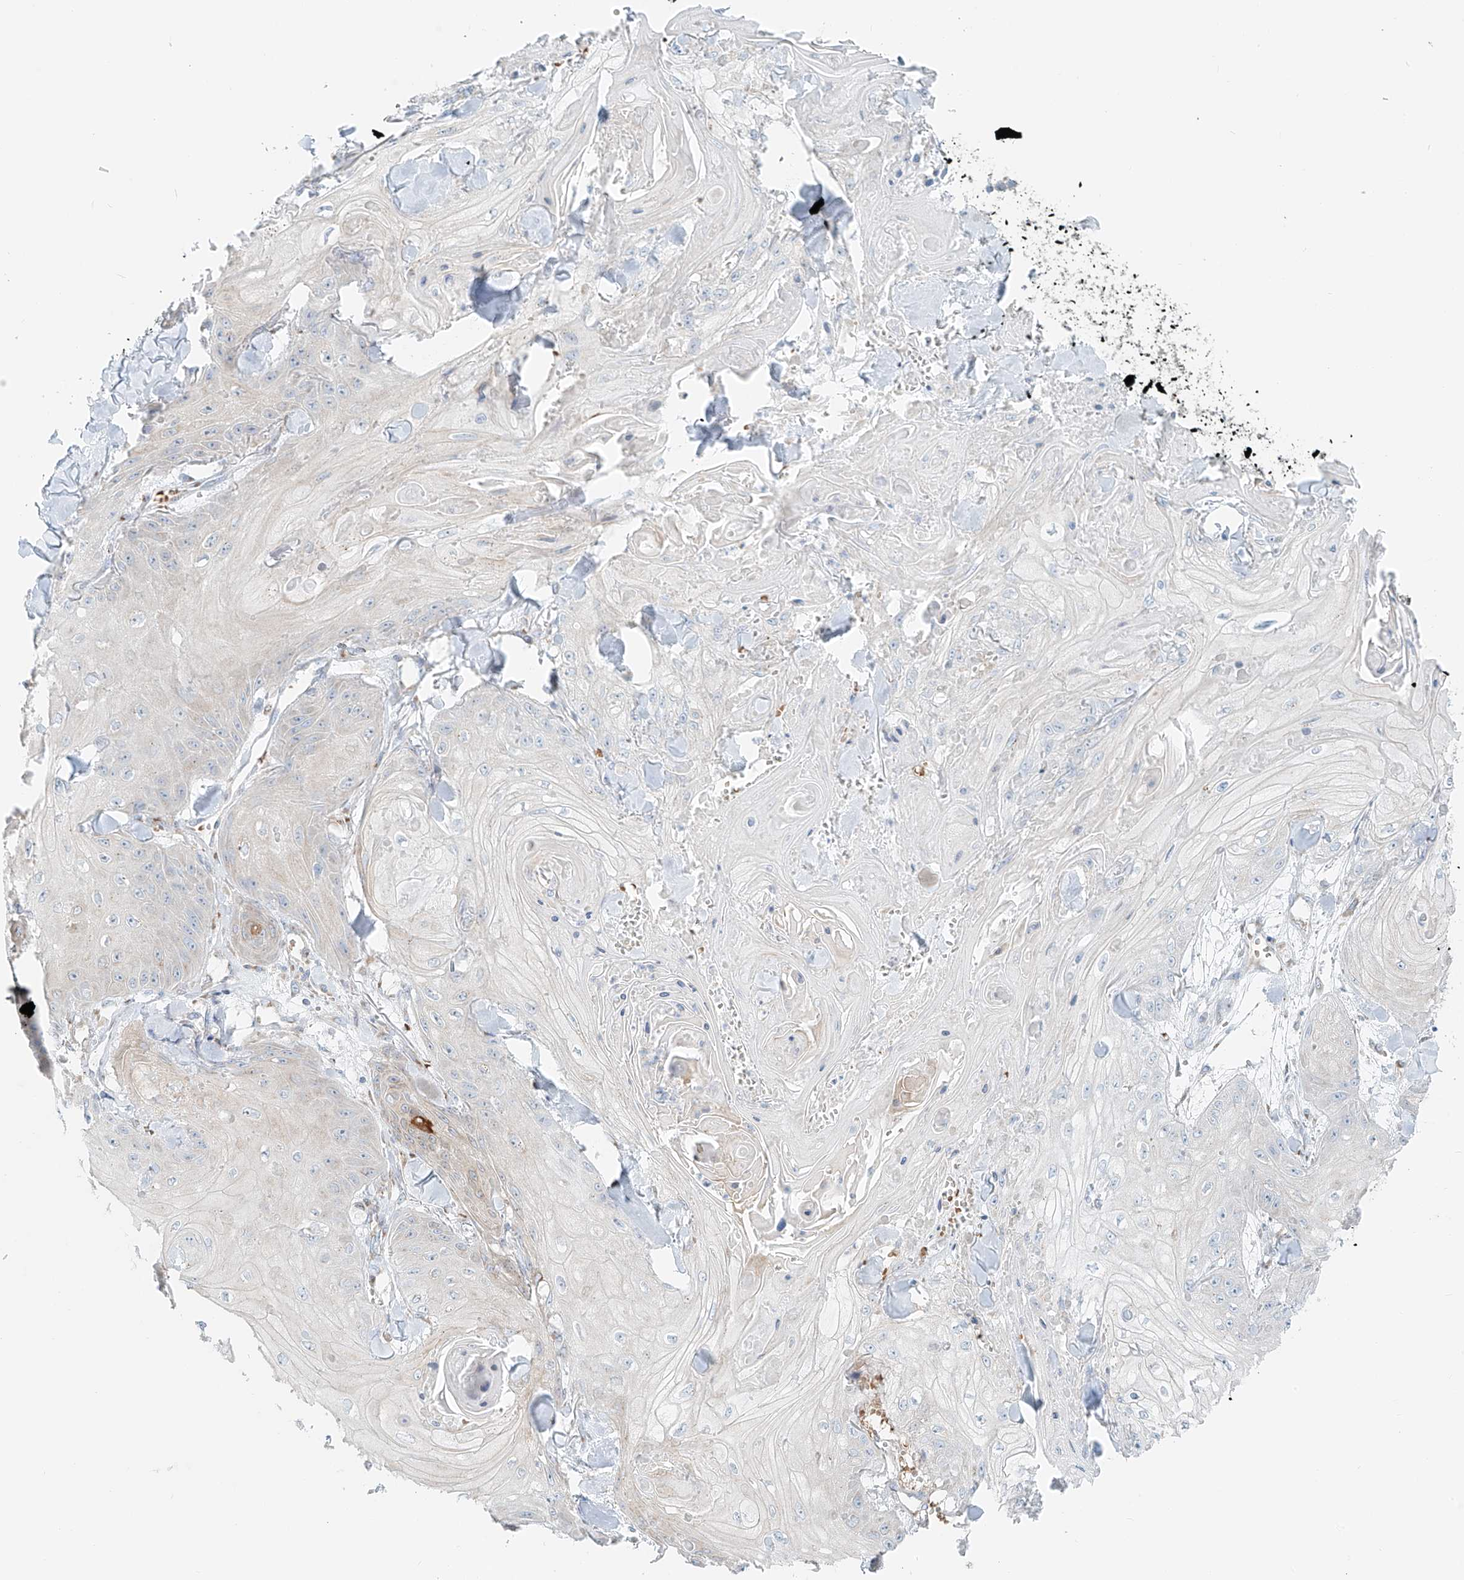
{"staining": {"intensity": "negative", "quantity": "none", "location": "none"}, "tissue": "skin cancer", "cell_type": "Tumor cells", "image_type": "cancer", "snomed": [{"axis": "morphology", "description": "Squamous cell carcinoma, NOS"}, {"axis": "topography", "description": "Skin"}], "caption": "Immunohistochemistry image of neoplastic tissue: human skin cancer stained with DAB shows no significant protein expression in tumor cells. (DAB immunohistochemistry visualized using brightfield microscopy, high magnification).", "gene": "EIPR1", "patient": {"sex": "male", "age": 74}}